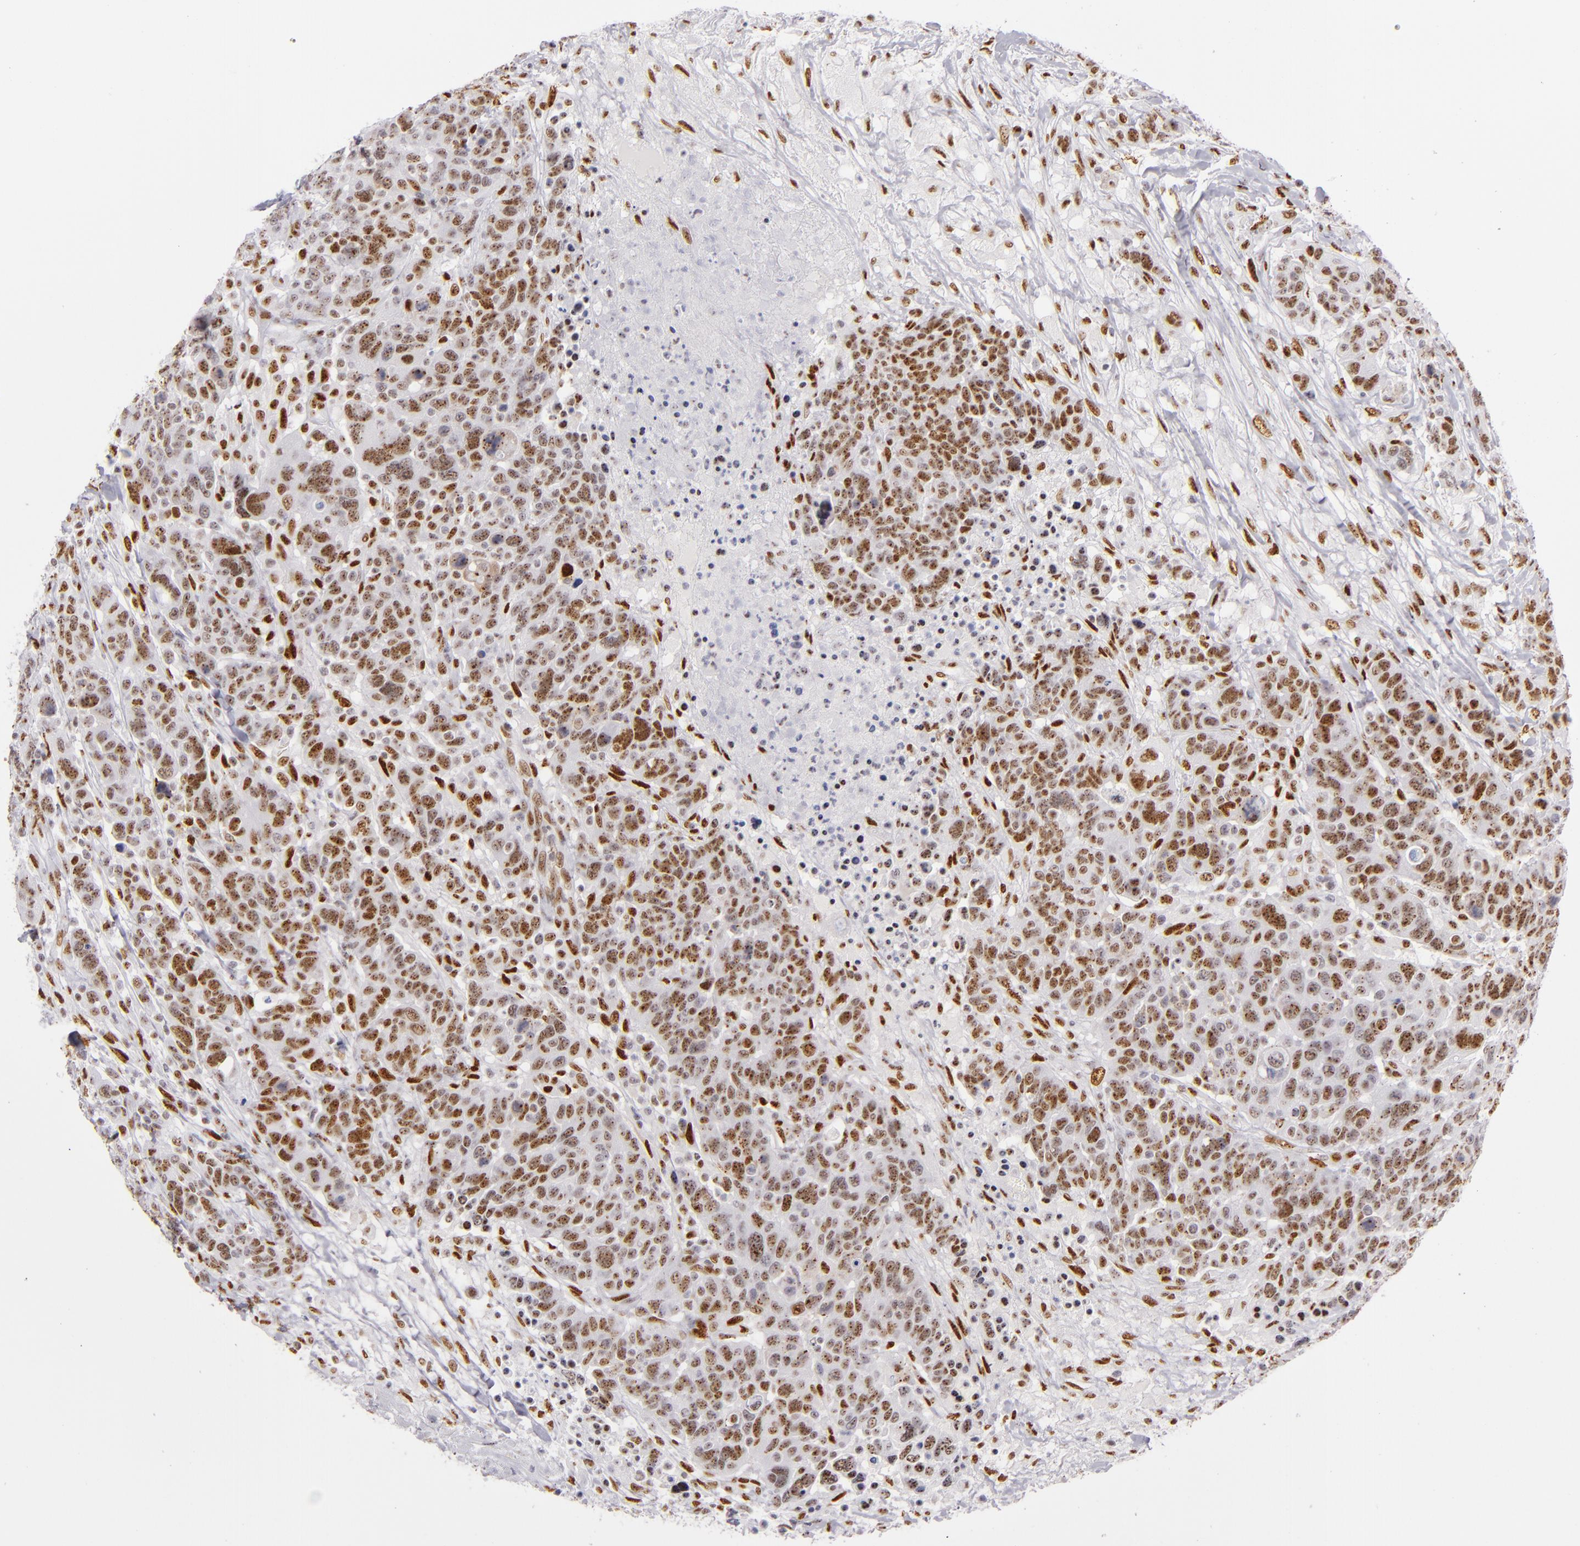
{"staining": {"intensity": "moderate", "quantity": ">75%", "location": "nuclear"}, "tissue": "breast cancer", "cell_type": "Tumor cells", "image_type": "cancer", "snomed": [{"axis": "morphology", "description": "Duct carcinoma"}, {"axis": "topography", "description": "Breast"}], "caption": "Human breast cancer (invasive ductal carcinoma) stained with a protein marker exhibits moderate staining in tumor cells.", "gene": "TOP3A", "patient": {"sex": "female", "age": 37}}